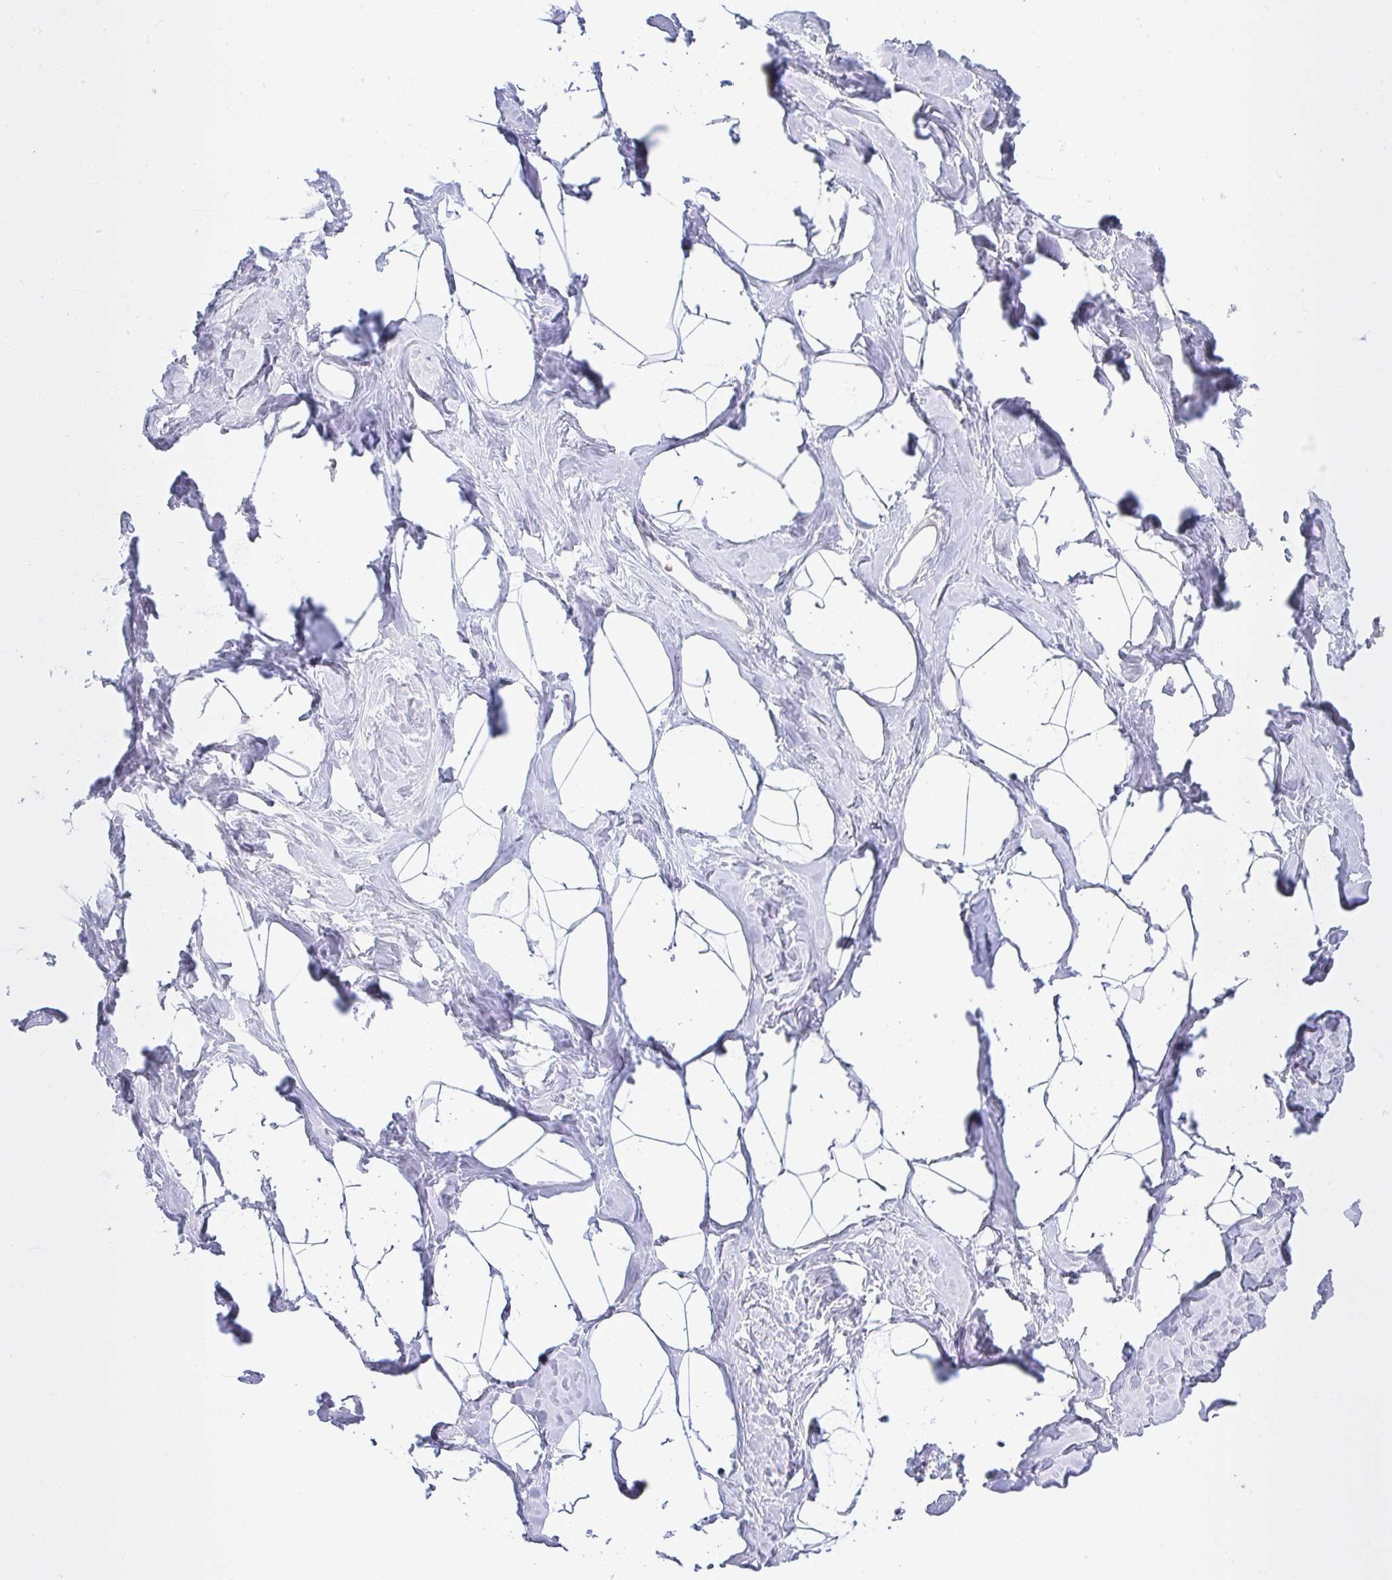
{"staining": {"intensity": "negative", "quantity": "none", "location": "none"}, "tissue": "breast", "cell_type": "Adipocytes", "image_type": "normal", "snomed": [{"axis": "morphology", "description": "Normal tissue, NOS"}, {"axis": "topography", "description": "Breast"}], "caption": "DAB immunohistochemical staining of unremarkable human breast reveals no significant expression in adipocytes.", "gene": "SIRPB2", "patient": {"sex": "female", "age": 32}}